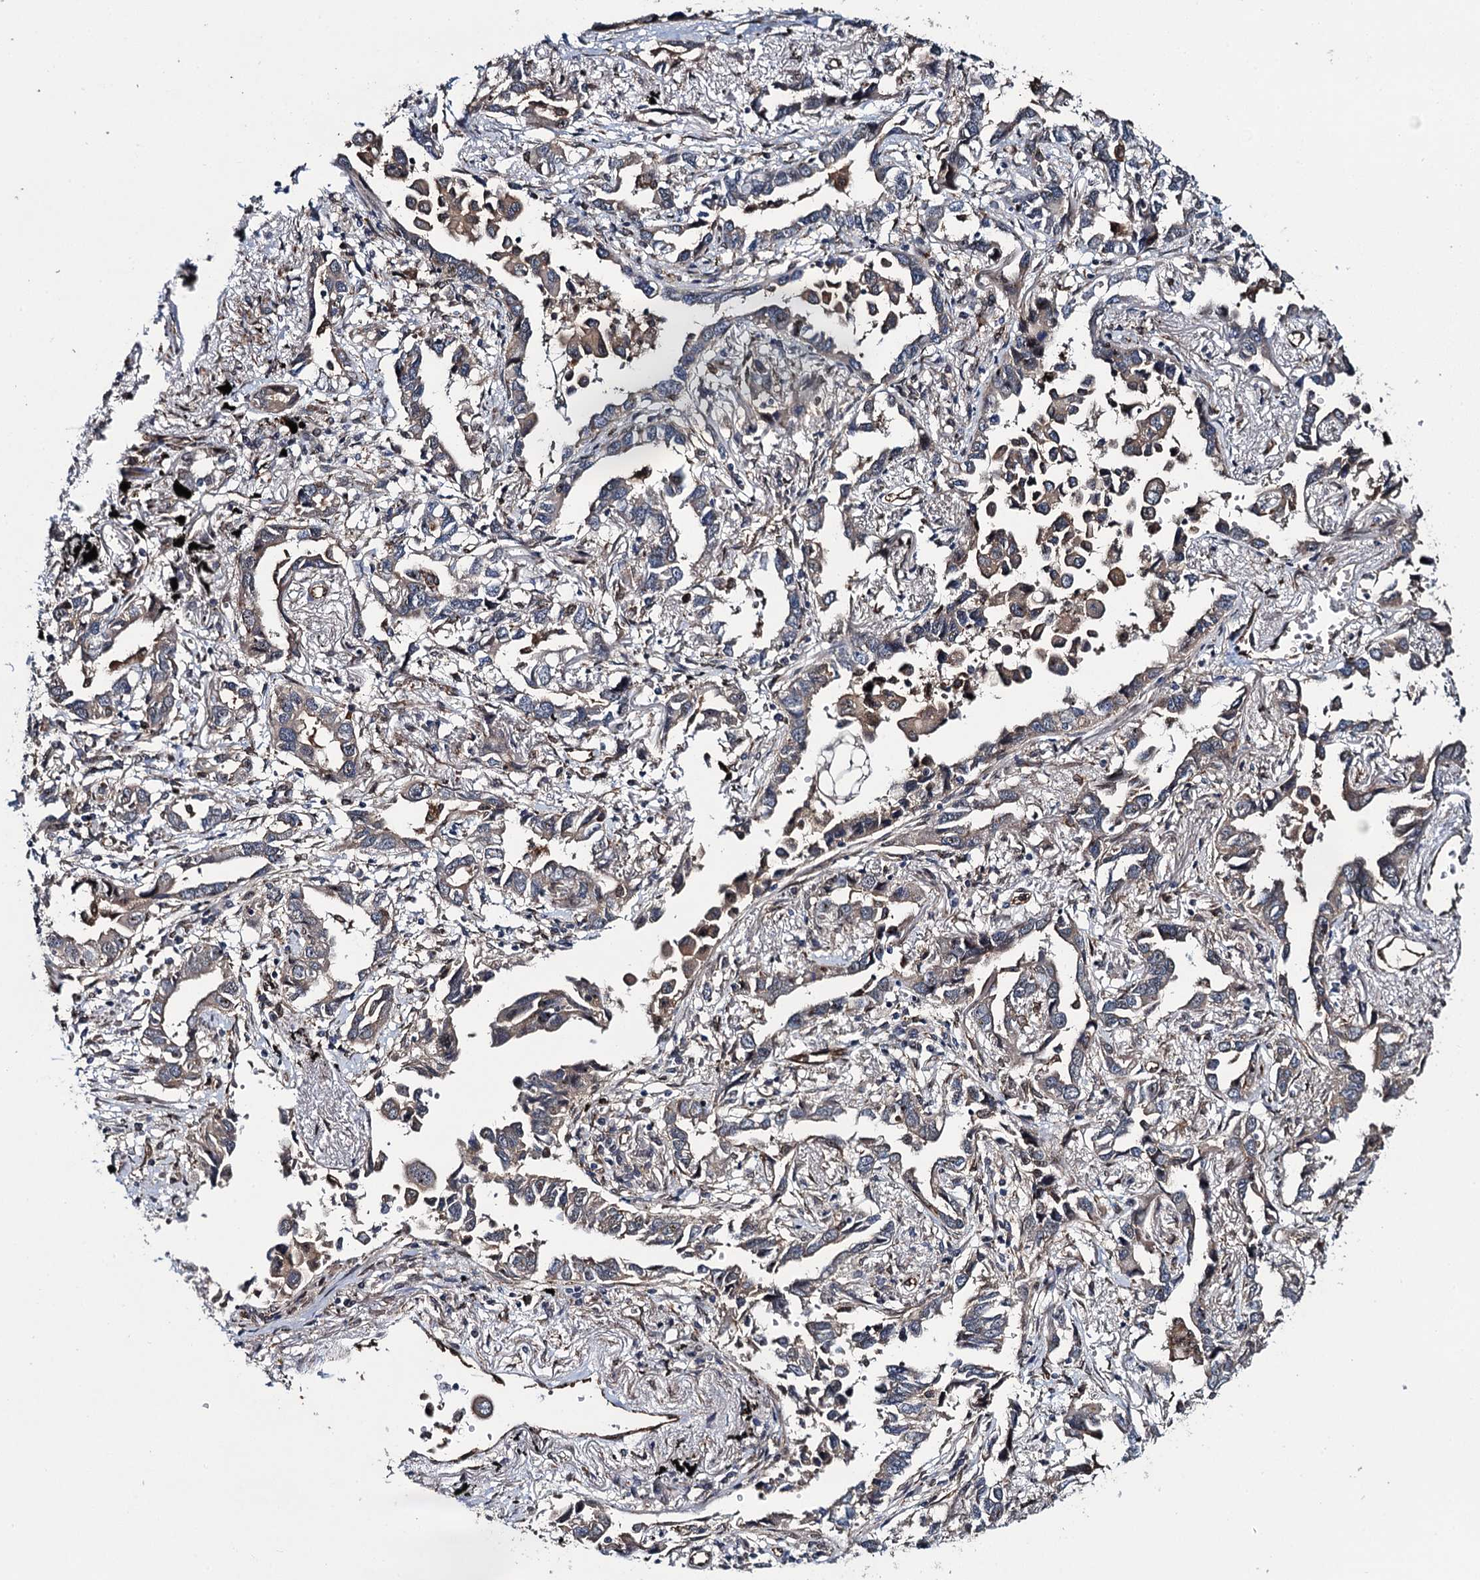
{"staining": {"intensity": "weak", "quantity": "<25%", "location": "cytoplasmic/membranous"}, "tissue": "lung cancer", "cell_type": "Tumor cells", "image_type": "cancer", "snomed": [{"axis": "morphology", "description": "Adenocarcinoma, NOS"}, {"axis": "topography", "description": "Lung"}], "caption": "Protein analysis of lung cancer (adenocarcinoma) displays no significant staining in tumor cells.", "gene": "EVX2", "patient": {"sex": "male", "age": 67}}